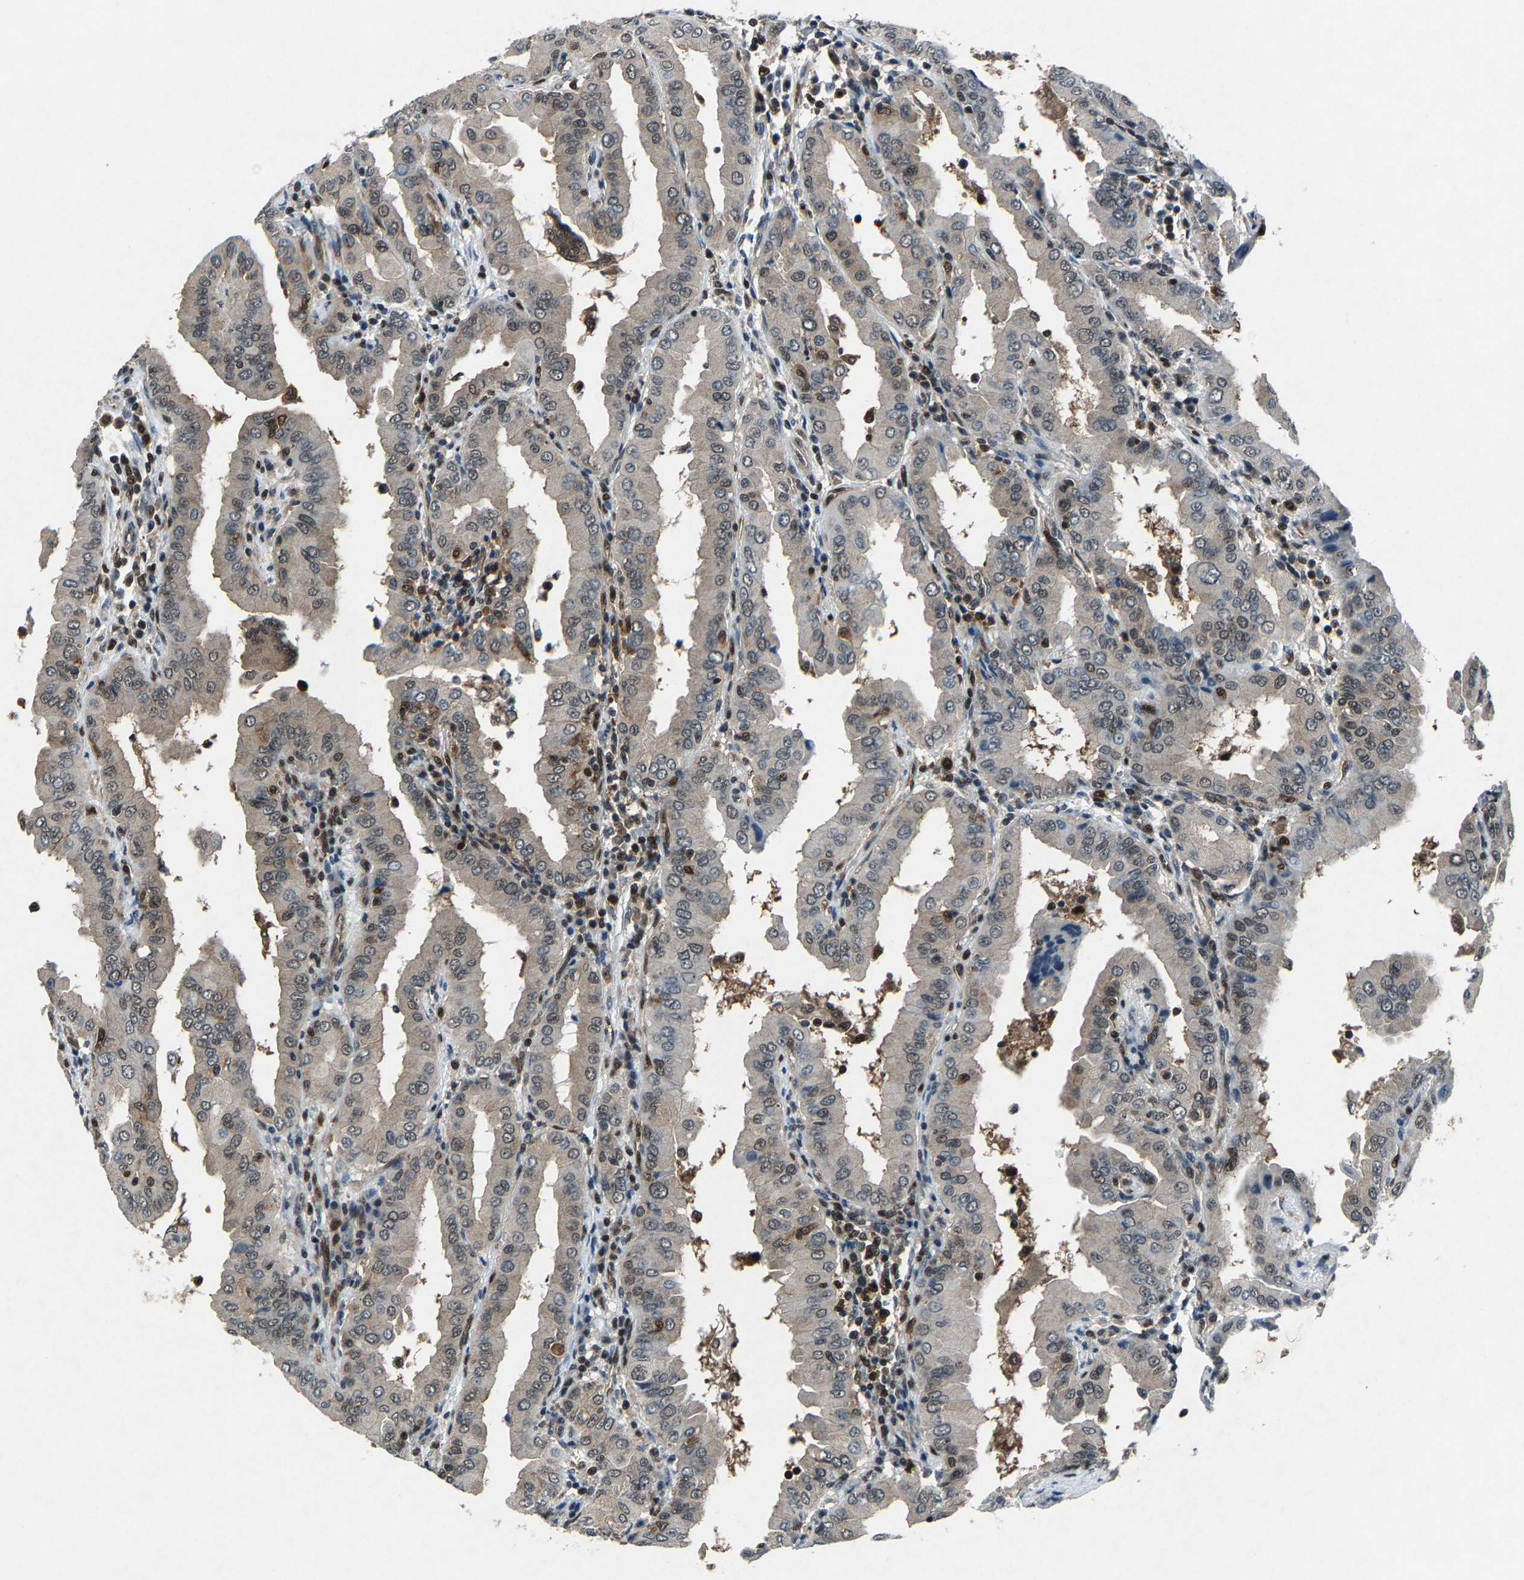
{"staining": {"intensity": "weak", "quantity": "<25%", "location": "cytoplasmic/membranous,nuclear"}, "tissue": "thyroid cancer", "cell_type": "Tumor cells", "image_type": "cancer", "snomed": [{"axis": "morphology", "description": "Papillary adenocarcinoma, NOS"}, {"axis": "topography", "description": "Thyroid gland"}], "caption": "High magnification brightfield microscopy of papillary adenocarcinoma (thyroid) stained with DAB (3,3'-diaminobenzidine) (brown) and counterstained with hematoxylin (blue): tumor cells show no significant expression. (Stains: DAB (3,3'-diaminobenzidine) IHC with hematoxylin counter stain, Microscopy: brightfield microscopy at high magnification).", "gene": "ATXN3", "patient": {"sex": "male", "age": 33}}